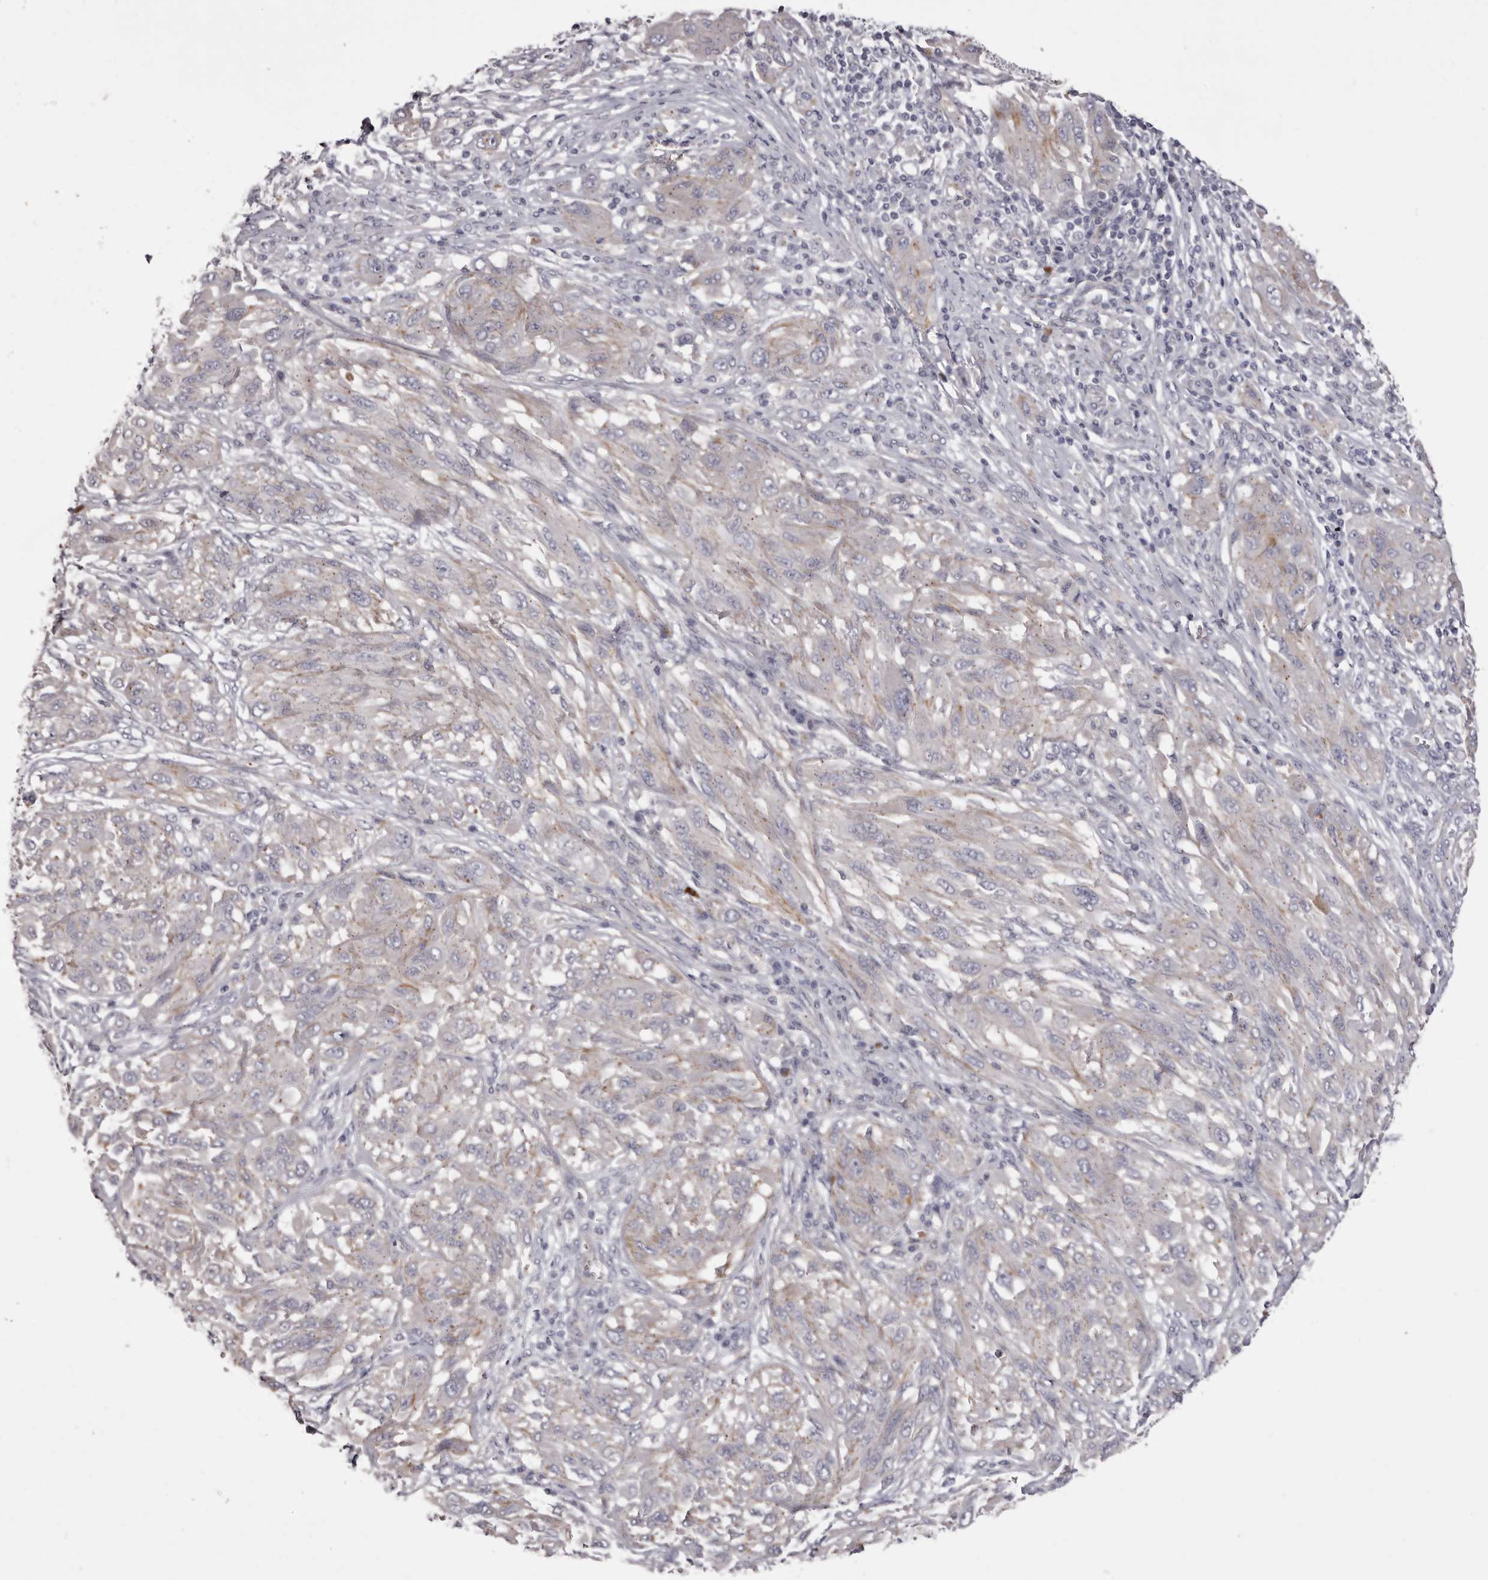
{"staining": {"intensity": "negative", "quantity": "none", "location": "none"}, "tissue": "melanoma", "cell_type": "Tumor cells", "image_type": "cancer", "snomed": [{"axis": "morphology", "description": "Malignant melanoma, NOS"}, {"axis": "topography", "description": "Skin"}], "caption": "Tumor cells are negative for brown protein staining in melanoma. The staining is performed using DAB (3,3'-diaminobenzidine) brown chromogen with nuclei counter-stained in using hematoxylin.", "gene": "PEG10", "patient": {"sex": "female", "age": 91}}